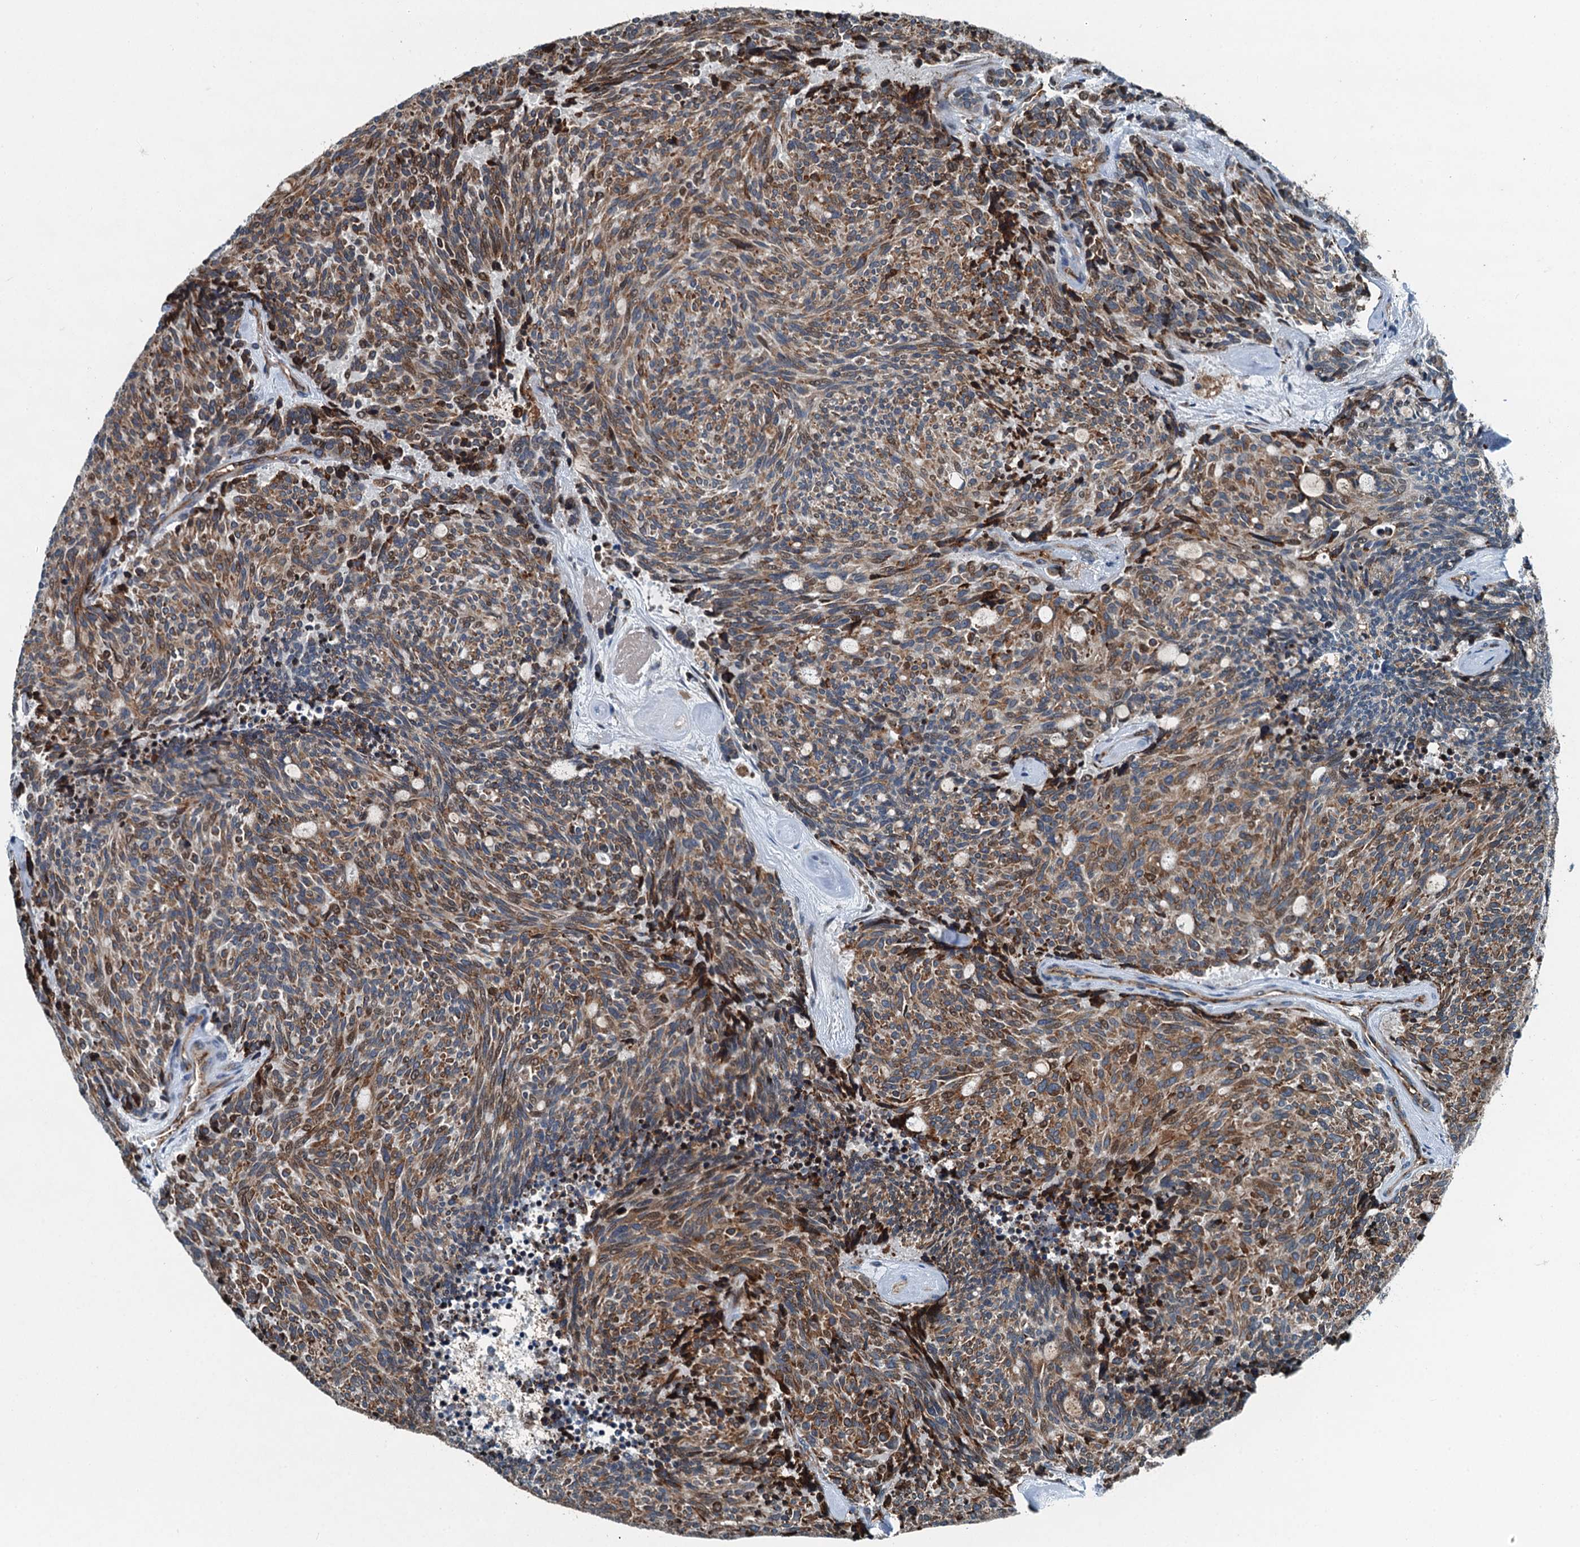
{"staining": {"intensity": "moderate", "quantity": ">75%", "location": "cytoplasmic/membranous,nuclear"}, "tissue": "carcinoid", "cell_type": "Tumor cells", "image_type": "cancer", "snomed": [{"axis": "morphology", "description": "Carcinoid, malignant, NOS"}, {"axis": "topography", "description": "Pancreas"}], "caption": "A brown stain labels moderate cytoplasmic/membranous and nuclear positivity of a protein in human malignant carcinoid tumor cells.", "gene": "TAMALIN", "patient": {"sex": "female", "age": 54}}